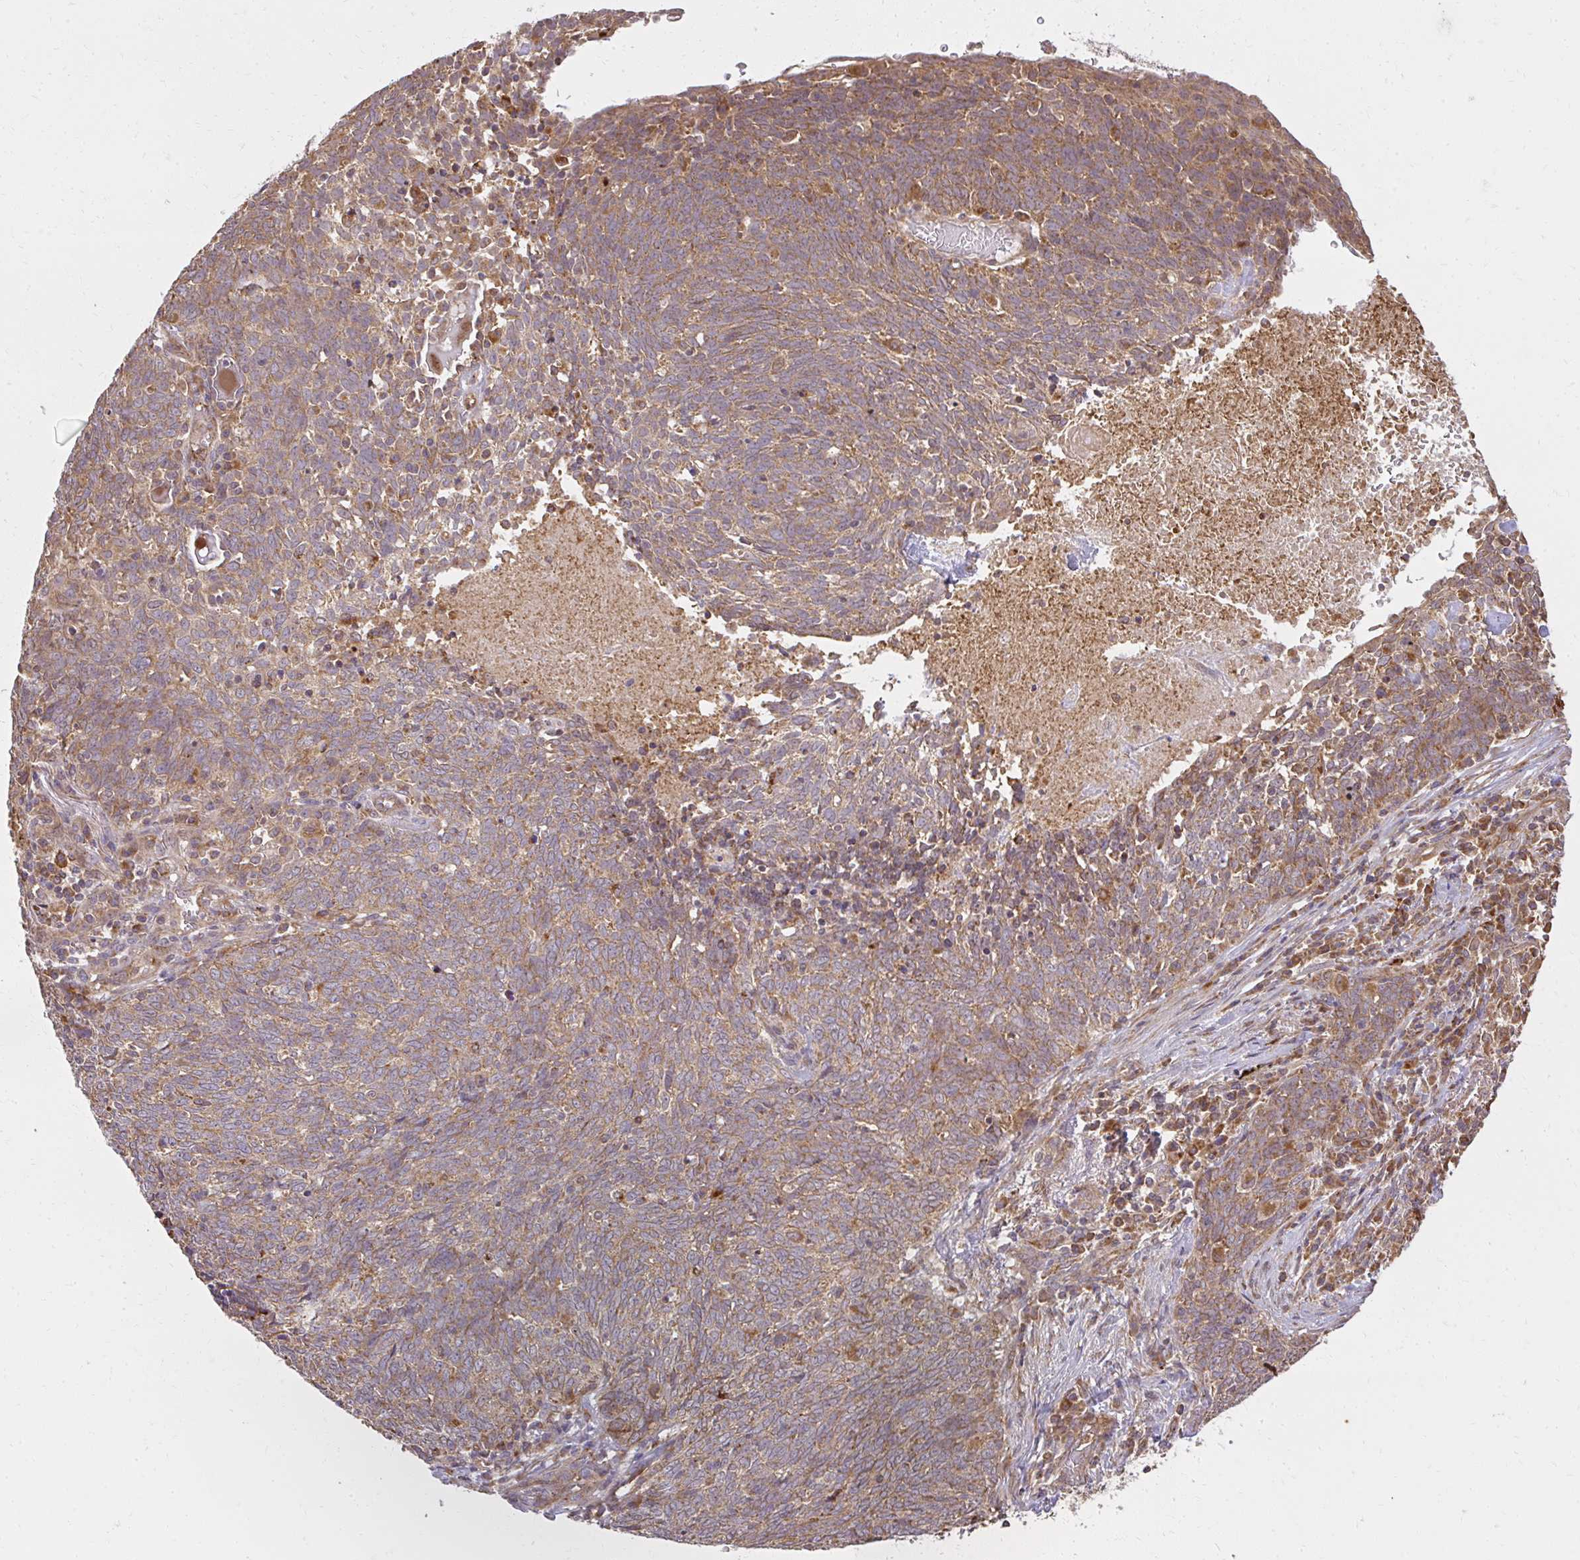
{"staining": {"intensity": "moderate", "quantity": ">75%", "location": "cytoplasmic/membranous"}, "tissue": "lung cancer", "cell_type": "Tumor cells", "image_type": "cancer", "snomed": [{"axis": "morphology", "description": "Squamous cell carcinoma, NOS"}, {"axis": "topography", "description": "Lung"}], "caption": "Tumor cells show medium levels of moderate cytoplasmic/membranous staining in about >75% of cells in human lung cancer (squamous cell carcinoma).", "gene": "GNS", "patient": {"sex": "female", "age": 72}}